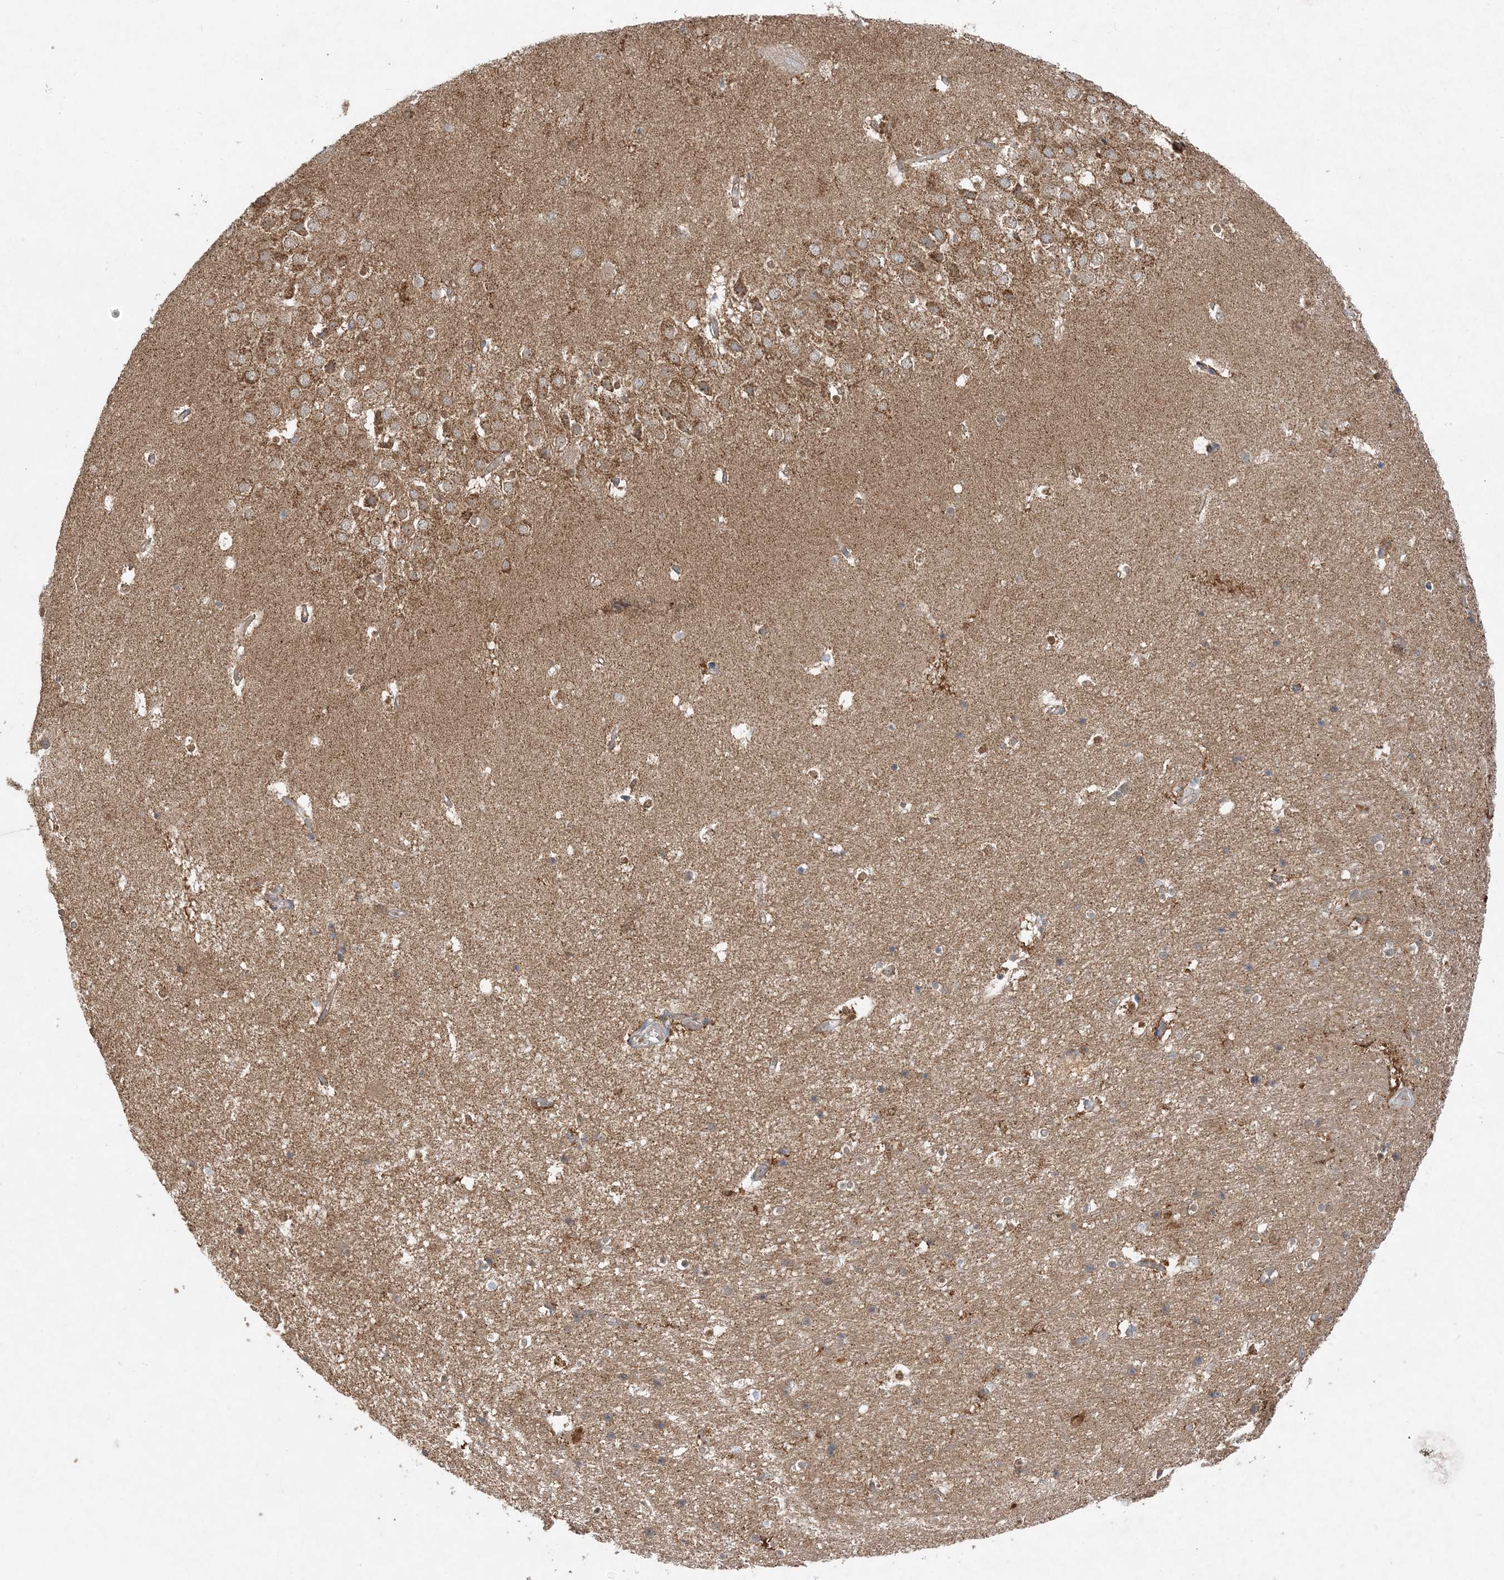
{"staining": {"intensity": "moderate", "quantity": "<25%", "location": "cytoplasmic/membranous"}, "tissue": "hippocampus", "cell_type": "Glial cells", "image_type": "normal", "snomed": [{"axis": "morphology", "description": "Normal tissue, NOS"}, {"axis": "topography", "description": "Hippocampus"}], "caption": "Glial cells exhibit low levels of moderate cytoplasmic/membranous expression in approximately <25% of cells in unremarkable human hippocampus.", "gene": "INPP1", "patient": {"sex": "female", "age": 52}}